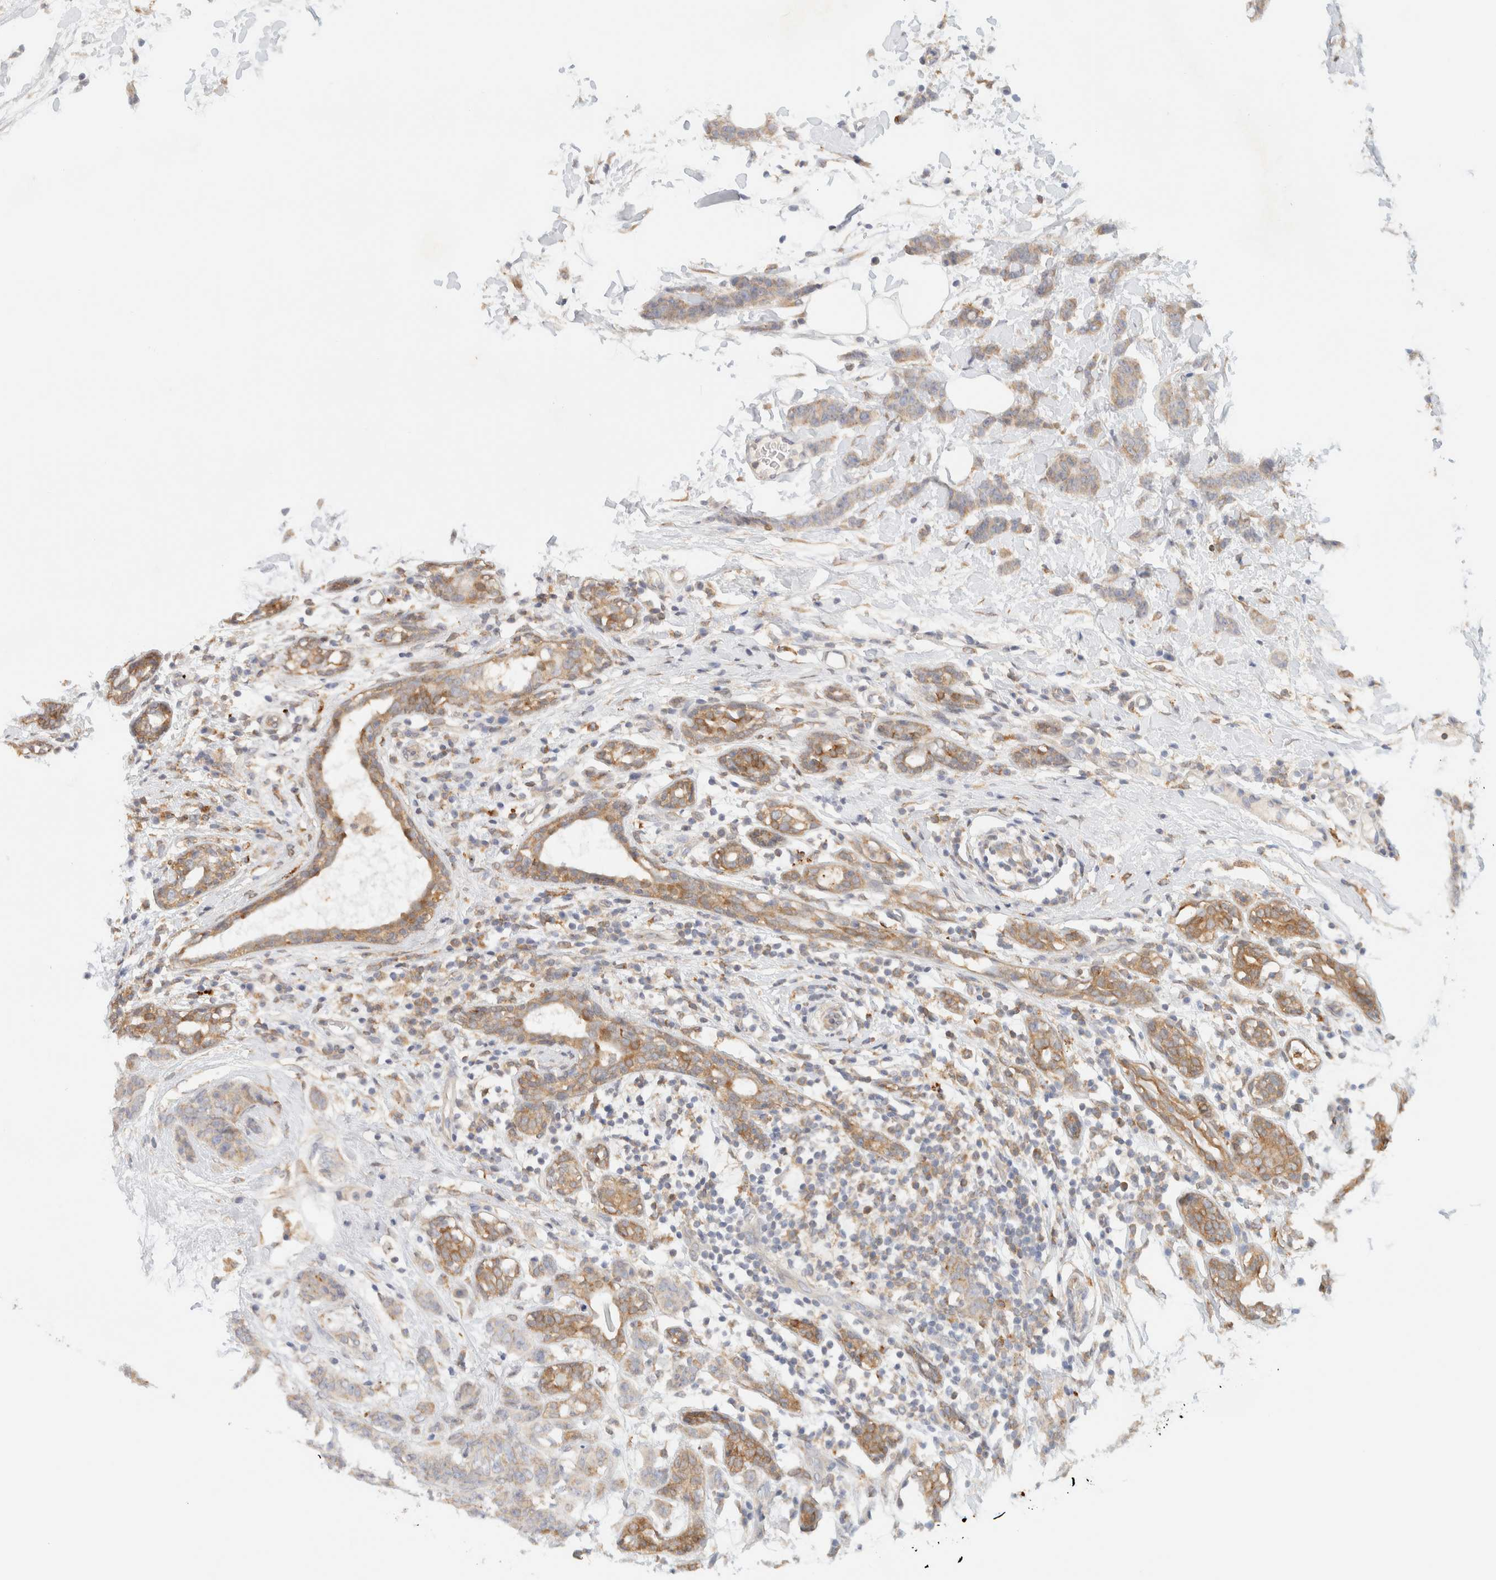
{"staining": {"intensity": "weak", "quantity": ">75%", "location": "cytoplasmic/membranous"}, "tissue": "breast cancer", "cell_type": "Tumor cells", "image_type": "cancer", "snomed": [{"axis": "morphology", "description": "Normal tissue, NOS"}, {"axis": "morphology", "description": "Duct carcinoma"}, {"axis": "topography", "description": "Breast"}], "caption": "A photomicrograph of human breast cancer stained for a protein displays weak cytoplasmic/membranous brown staining in tumor cells.", "gene": "NT5C", "patient": {"sex": "female", "age": 40}}